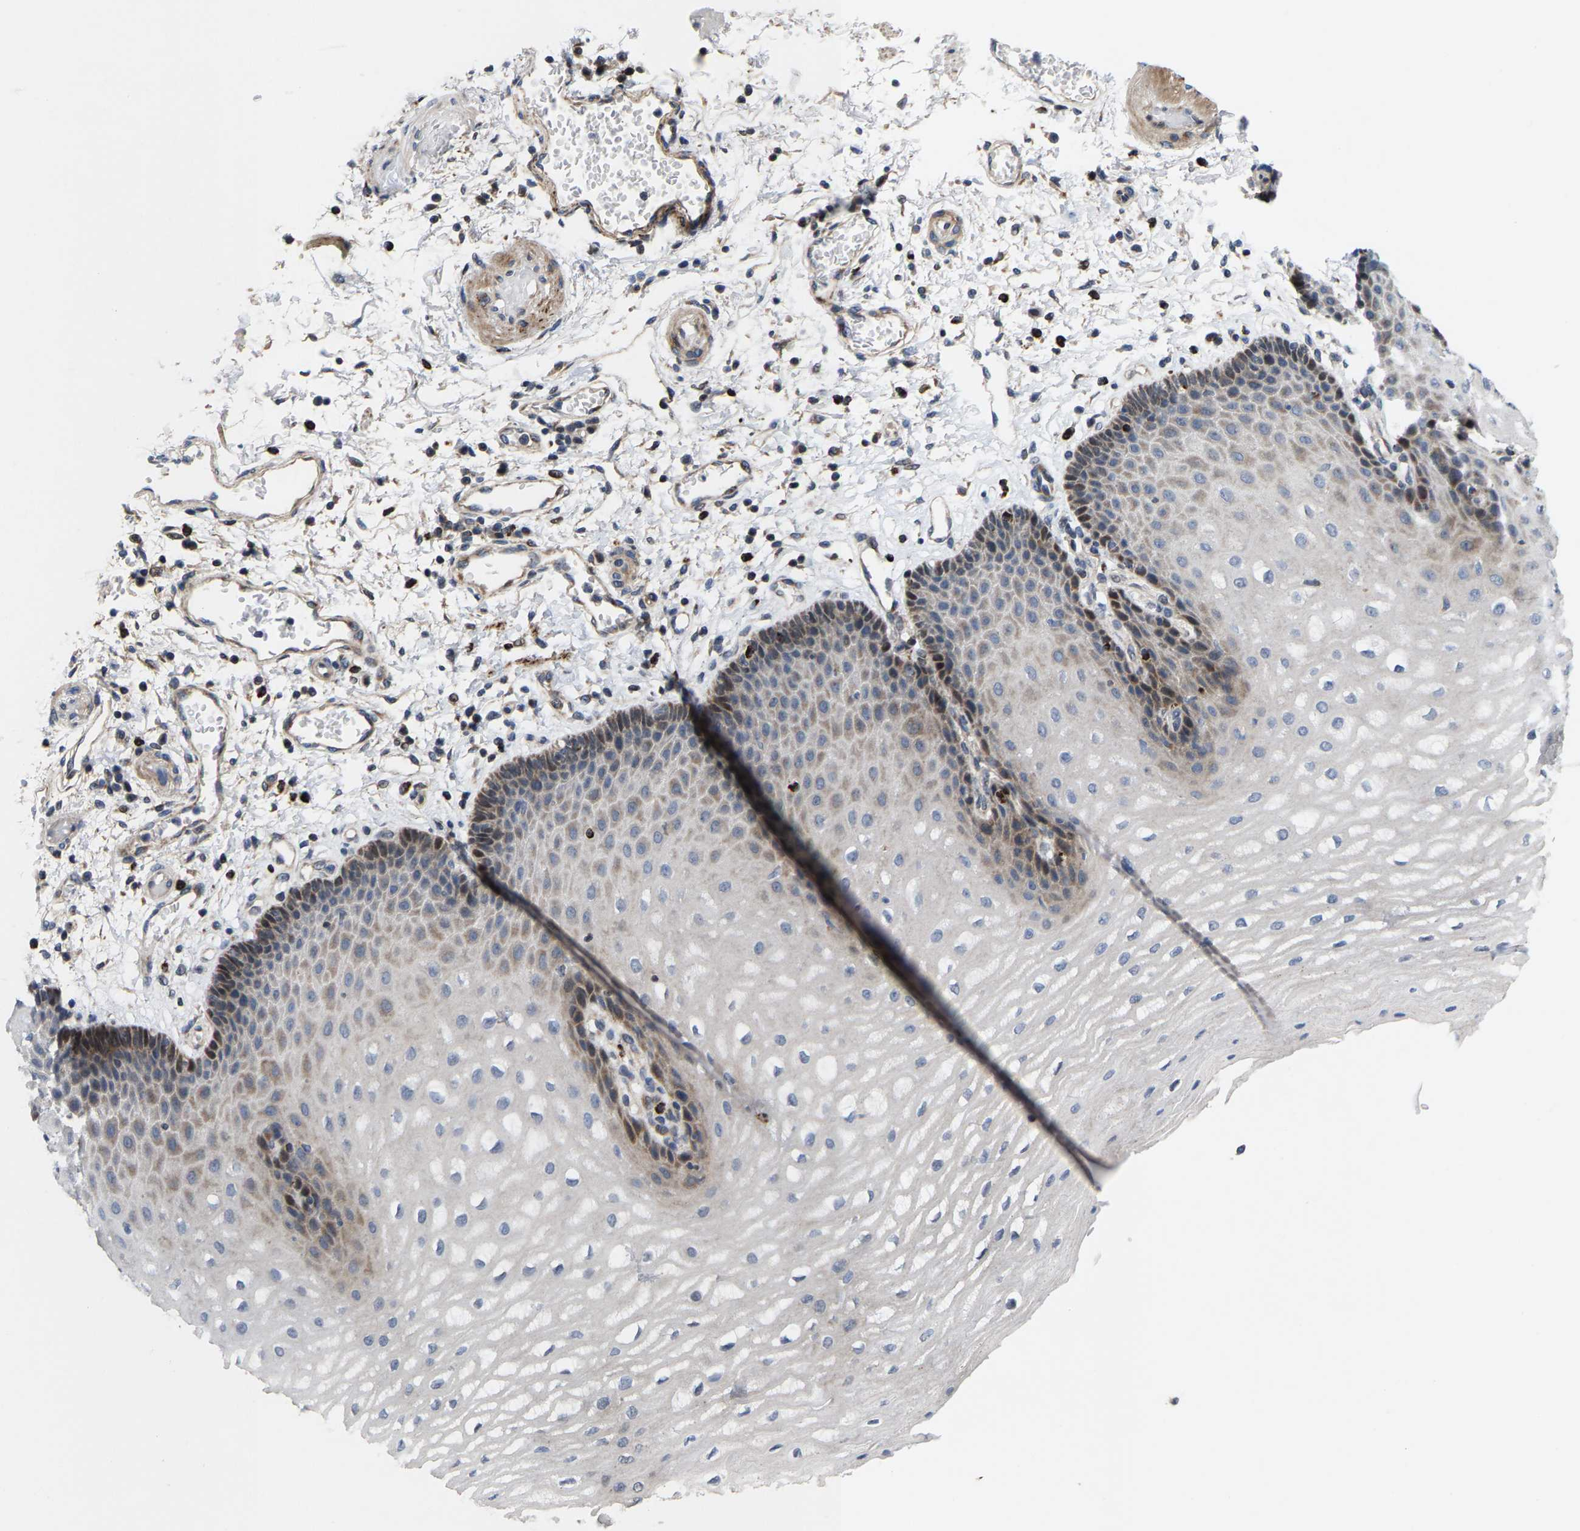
{"staining": {"intensity": "strong", "quantity": "<25%", "location": "cytoplasmic/membranous,nuclear"}, "tissue": "esophagus", "cell_type": "Squamous epithelial cells", "image_type": "normal", "snomed": [{"axis": "morphology", "description": "Normal tissue, NOS"}, {"axis": "topography", "description": "Esophagus"}], "caption": "Esophagus stained for a protein exhibits strong cytoplasmic/membranous,nuclear positivity in squamous epithelial cells. The staining was performed using DAB (3,3'-diaminobenzidine), with brown indicating positive protein expression. Nuclei are stained blue with hematoxylin.", "gene": "TDRKH", "patient": {"sex": "male", "age": 54}}